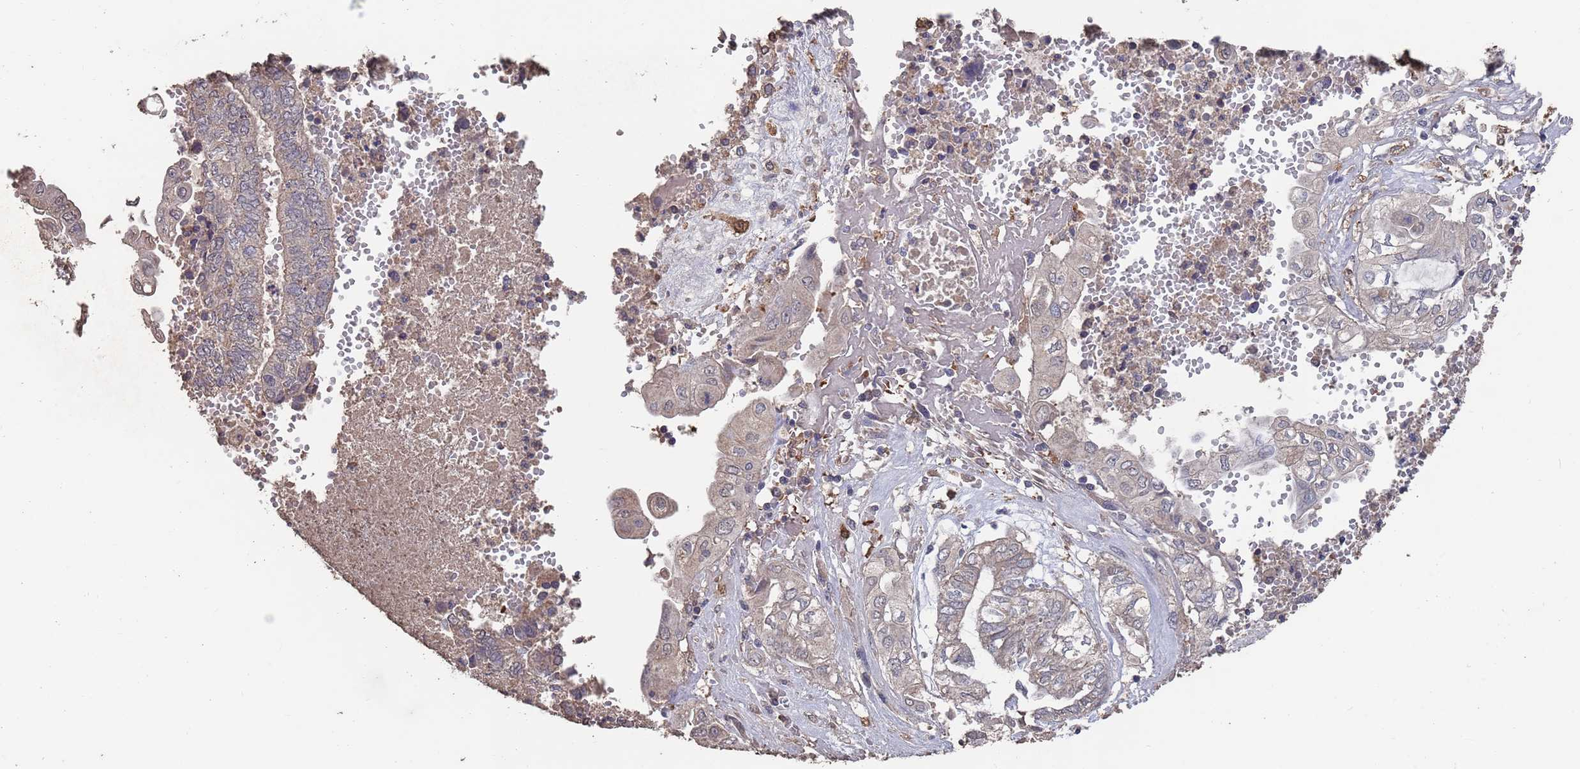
{"staining": {"intensity": "weak", "quantity": "<25%", "location": "cytoplasmic/membranous"}, "tissue": "endometrial cancer", "cell_type": "Tumor cells", "image_type": "cancer", "snomed": [{"axis": "morphology", "description": "Adenocarcinoma, NOS"}, {"axis": "topography", "description": "Uterus"}, {"axis": "topography", "description": "Endometrium"}], "caption": "IHC histopathology image of human endometrial adenocarcinoma stained for a protein (brown), which demonstrates no positivity in tumor cells.", "gene": "BTBD18", "patient": {"sex": "female", "age": 70}}